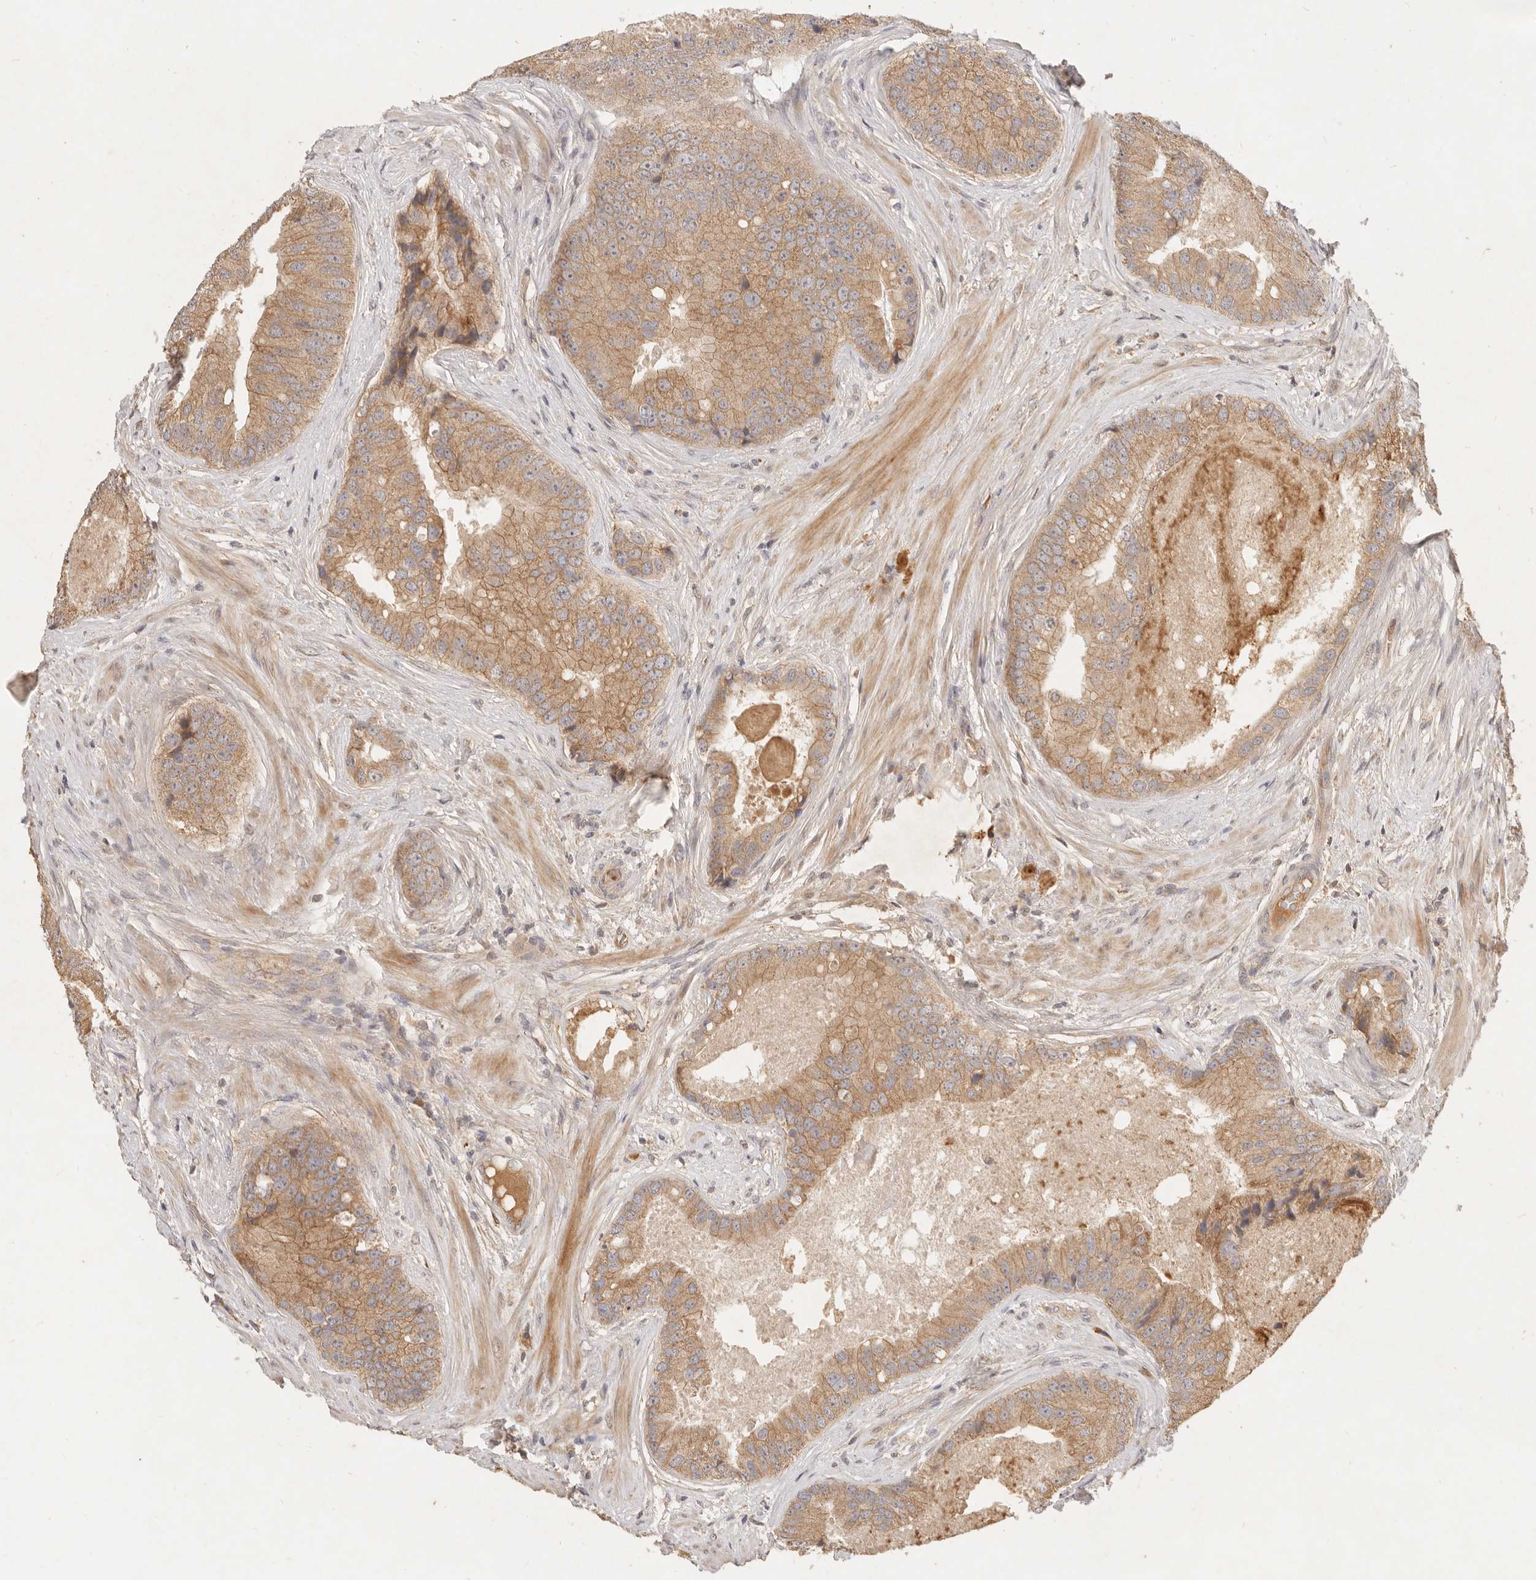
{"staining": {"intensity": "moderate", "quantity": ">75%", "location": "cytoplasmic/membranous"}, "tissue": "prostate cancer", "cell_type": "Tumor cells", "image_type": "cancer", "snomed": [{"axis": "morphology", "description": "Adenocarcinoma, High grade"}, {"axis": "topography", "description": "Prostate"}], "caption": "Immunohistochemistry (IHC) of human prostate high-grade adenocarcinoma demonstrates medium levels of moderate cytoplasmic/membranous positivity in approximately >75% of tumor cells.", "gene": "FREM2", "patient": {"sex": "male", "age": 70}}